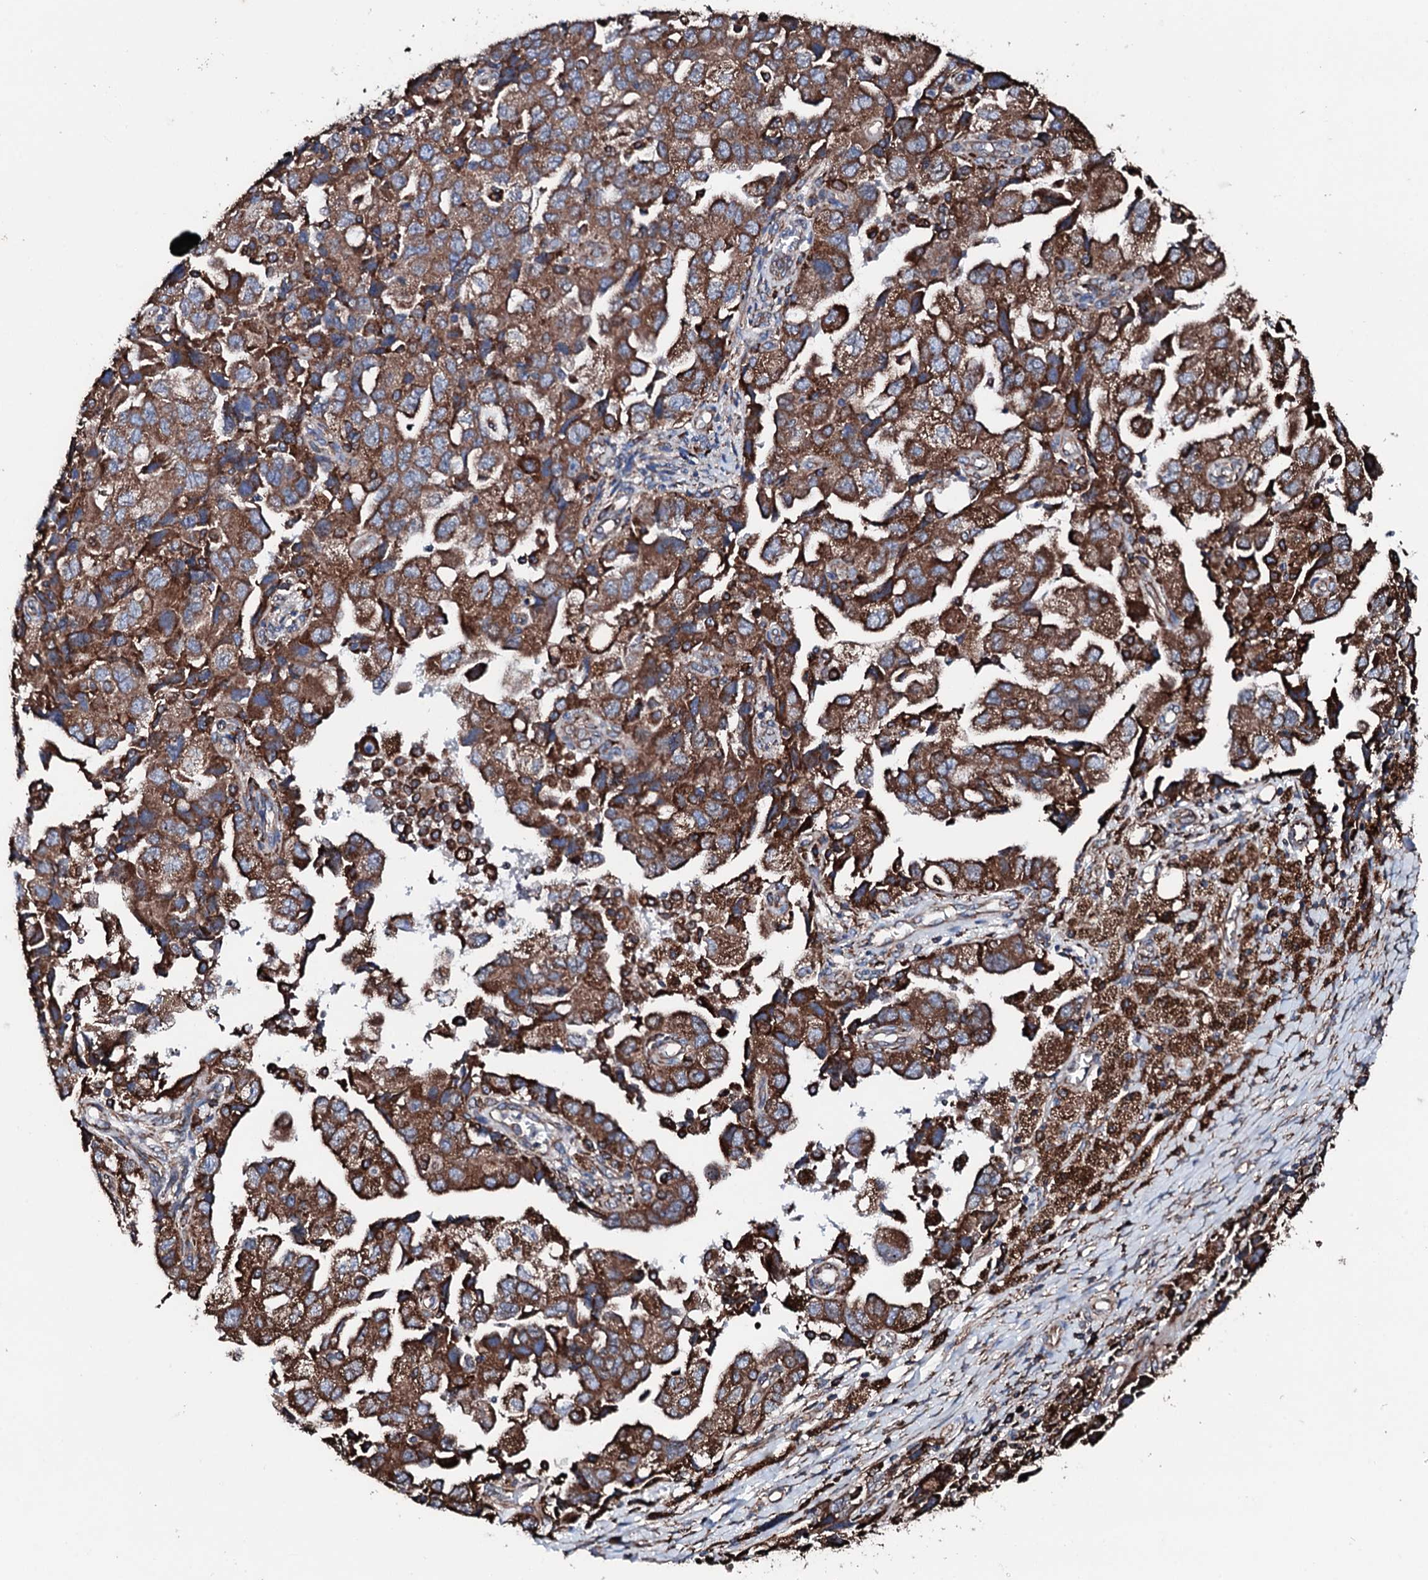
{"staining": {"intensity": "strong", "quantity": ">75%", "location": "cytoplasmic/membranous"}, "tissue": "ovarian cancer", "cell_type": "Tumor cells", "image_type": "cancer", "snomed": [{"axis": "morphology", "description": "Carcinoma, NOS"}, {"axis": "morphology", "description": "Cystadenocarcinoma, serous, NOS"}, {"axis": "topography", "description": "Ovary"}], "caption": "Protein expression by immunohistochemistry (IHC) demonstrates strong cytoplasmic/membranous expression in about >75% of tumor cells in ovarian carcinoma.", "gene": "AMDHD1", "patient": {"sex": "female", "age": 69}}